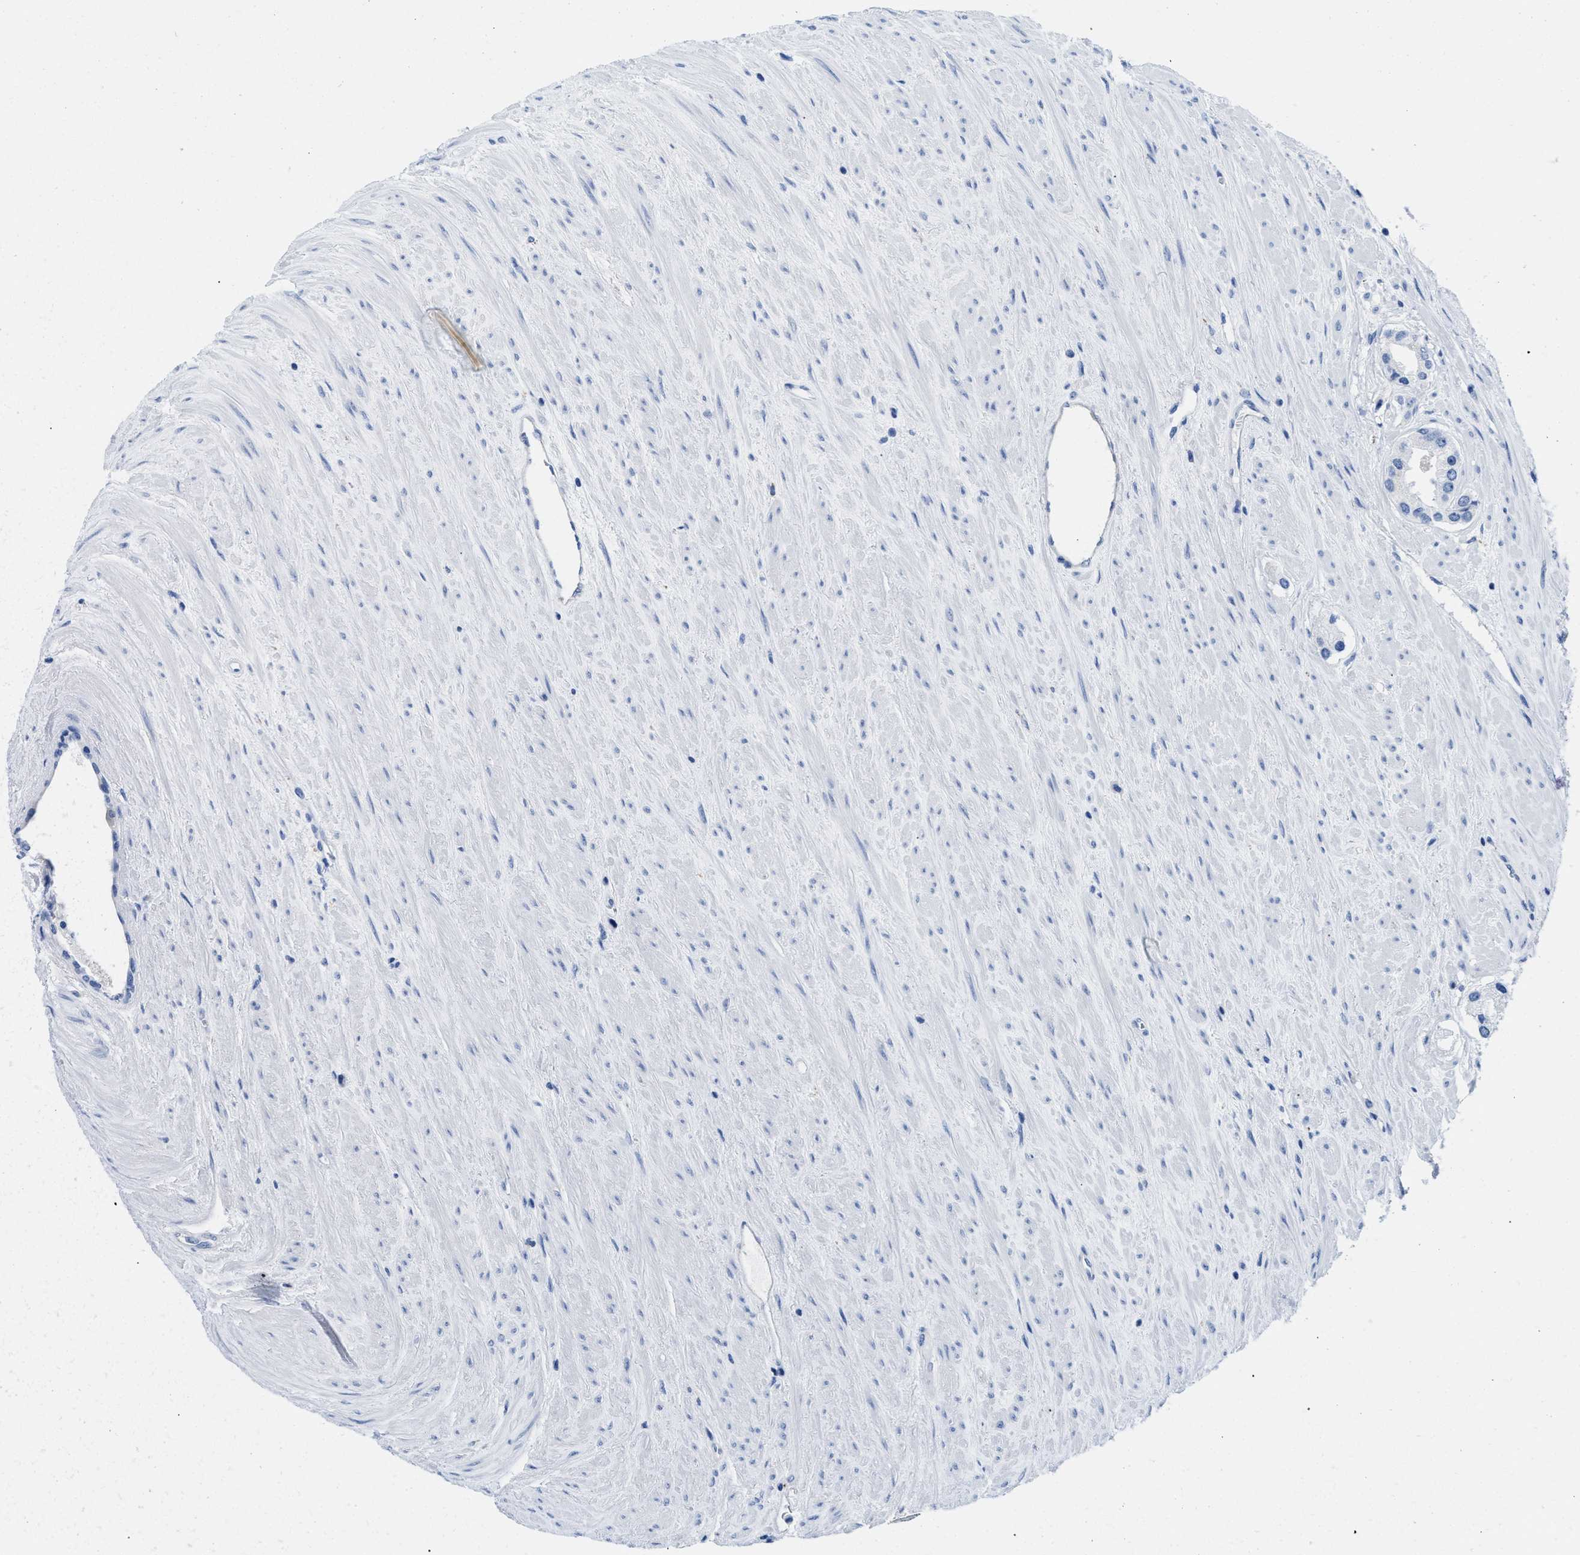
{"staining": {"intensity": "negative", "quantity": "none", "location": "none"}, "tissue": "prostate cancer", "cell_type": "Tumor cells", "image_type": "cancer", "snomed": [{"axis": "morphology", "description": "Adenocarcinoma, High grade"}, {"axis": "topography", "description": "Prostate"}], "caption": "Immunohistochemistry (IHC) of human prostate cancer reveals no positivity in tumor cells.", "gene": "APOBEC2", "patient": {"sex": "male", "age": 71}}